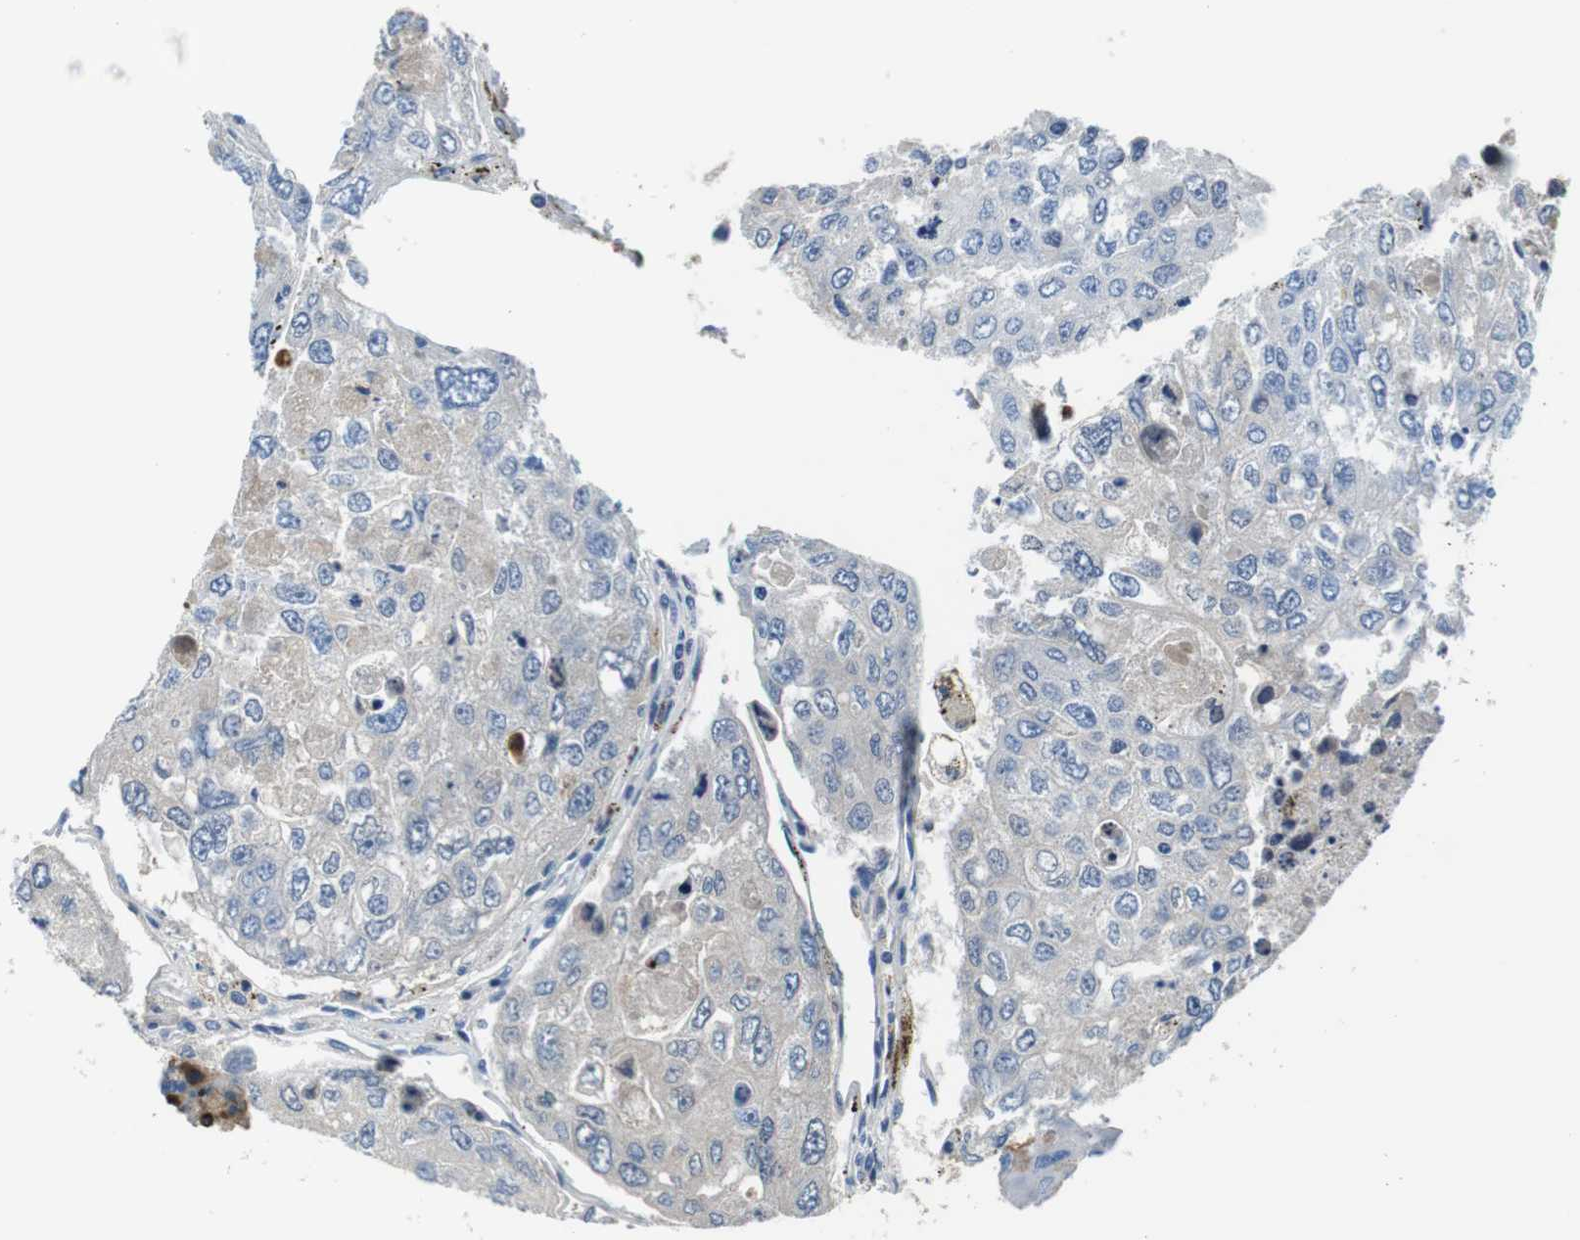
{"staining": {"intensity": "negative", "quantity": "none", "location": "none"}, "tissue": "urothelial cancer", "cell_type": "Tumor cells", "image_type": "cancer", "snomed": [{"axis": "morphology", "description": "Urothelial carcinoma, High grade"}, {"axis": "topography", "description": "Lymph node"}, {"axis": "topography", "description": "Urinary bladder"}], "caption": "Urothelial cancer stained for a protein using IHC shows no staining tumor cells.", "gene": "IGKC", "patient": {"sex": "male", "age": 51}}